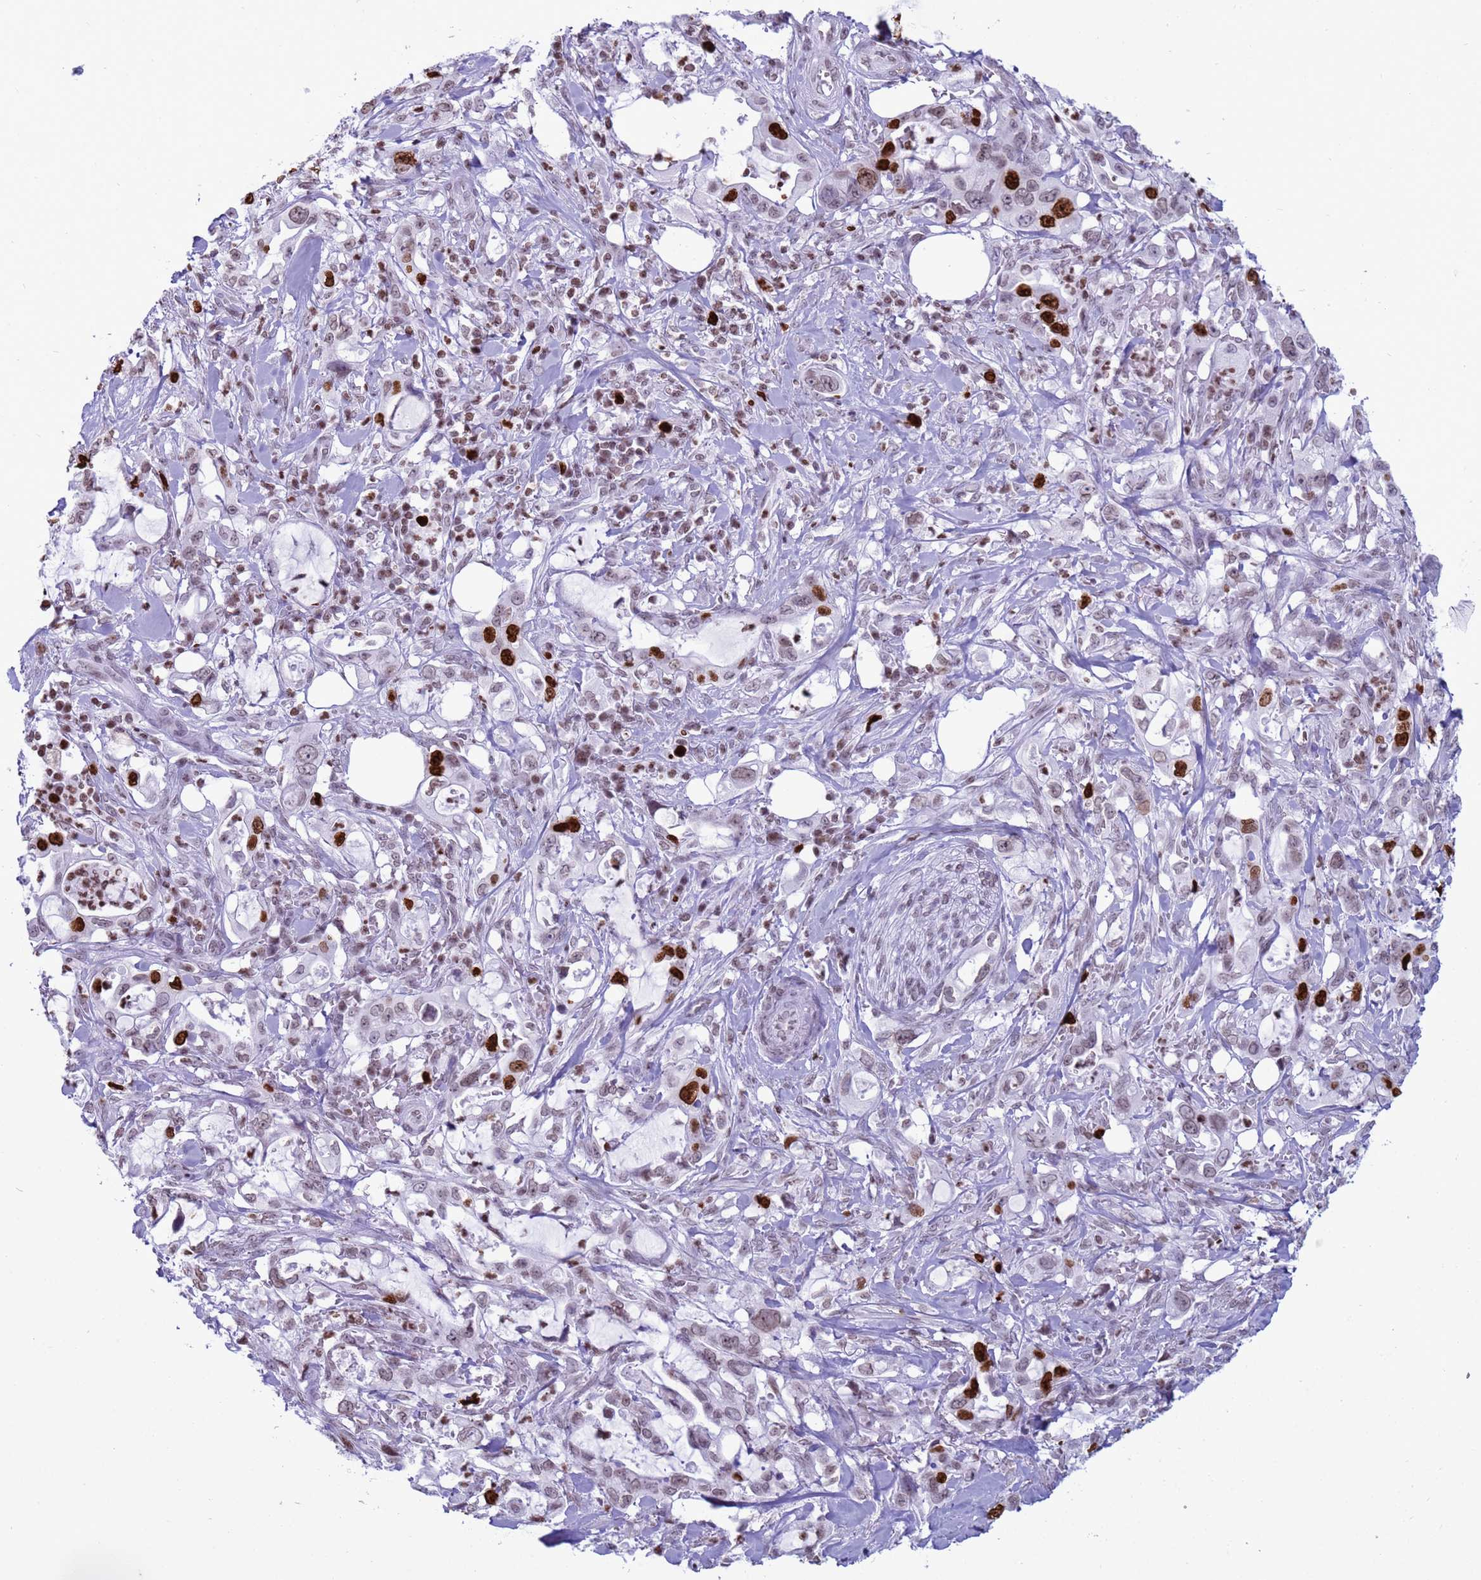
{"staining": {"intensity": "strong", "quantity": "25%-75%", "location": "nuclear"}, "tissue": "pancreatic cancer", "cell_type": "Tumor cells", "image_type": "cancer", "snomed": [{"axis": "morphology", "description": "Adenocarcinoma, NOS"}, {"axis": "topography", "description": "Pancreas"}], "caption": "IHC of pancreatic cancer exhibits high levels of strong nuclear expression in approximately 25%-75% of tumor cells.", "gene": "H4C8", "patient": {"sex": "female", "age": 61}}